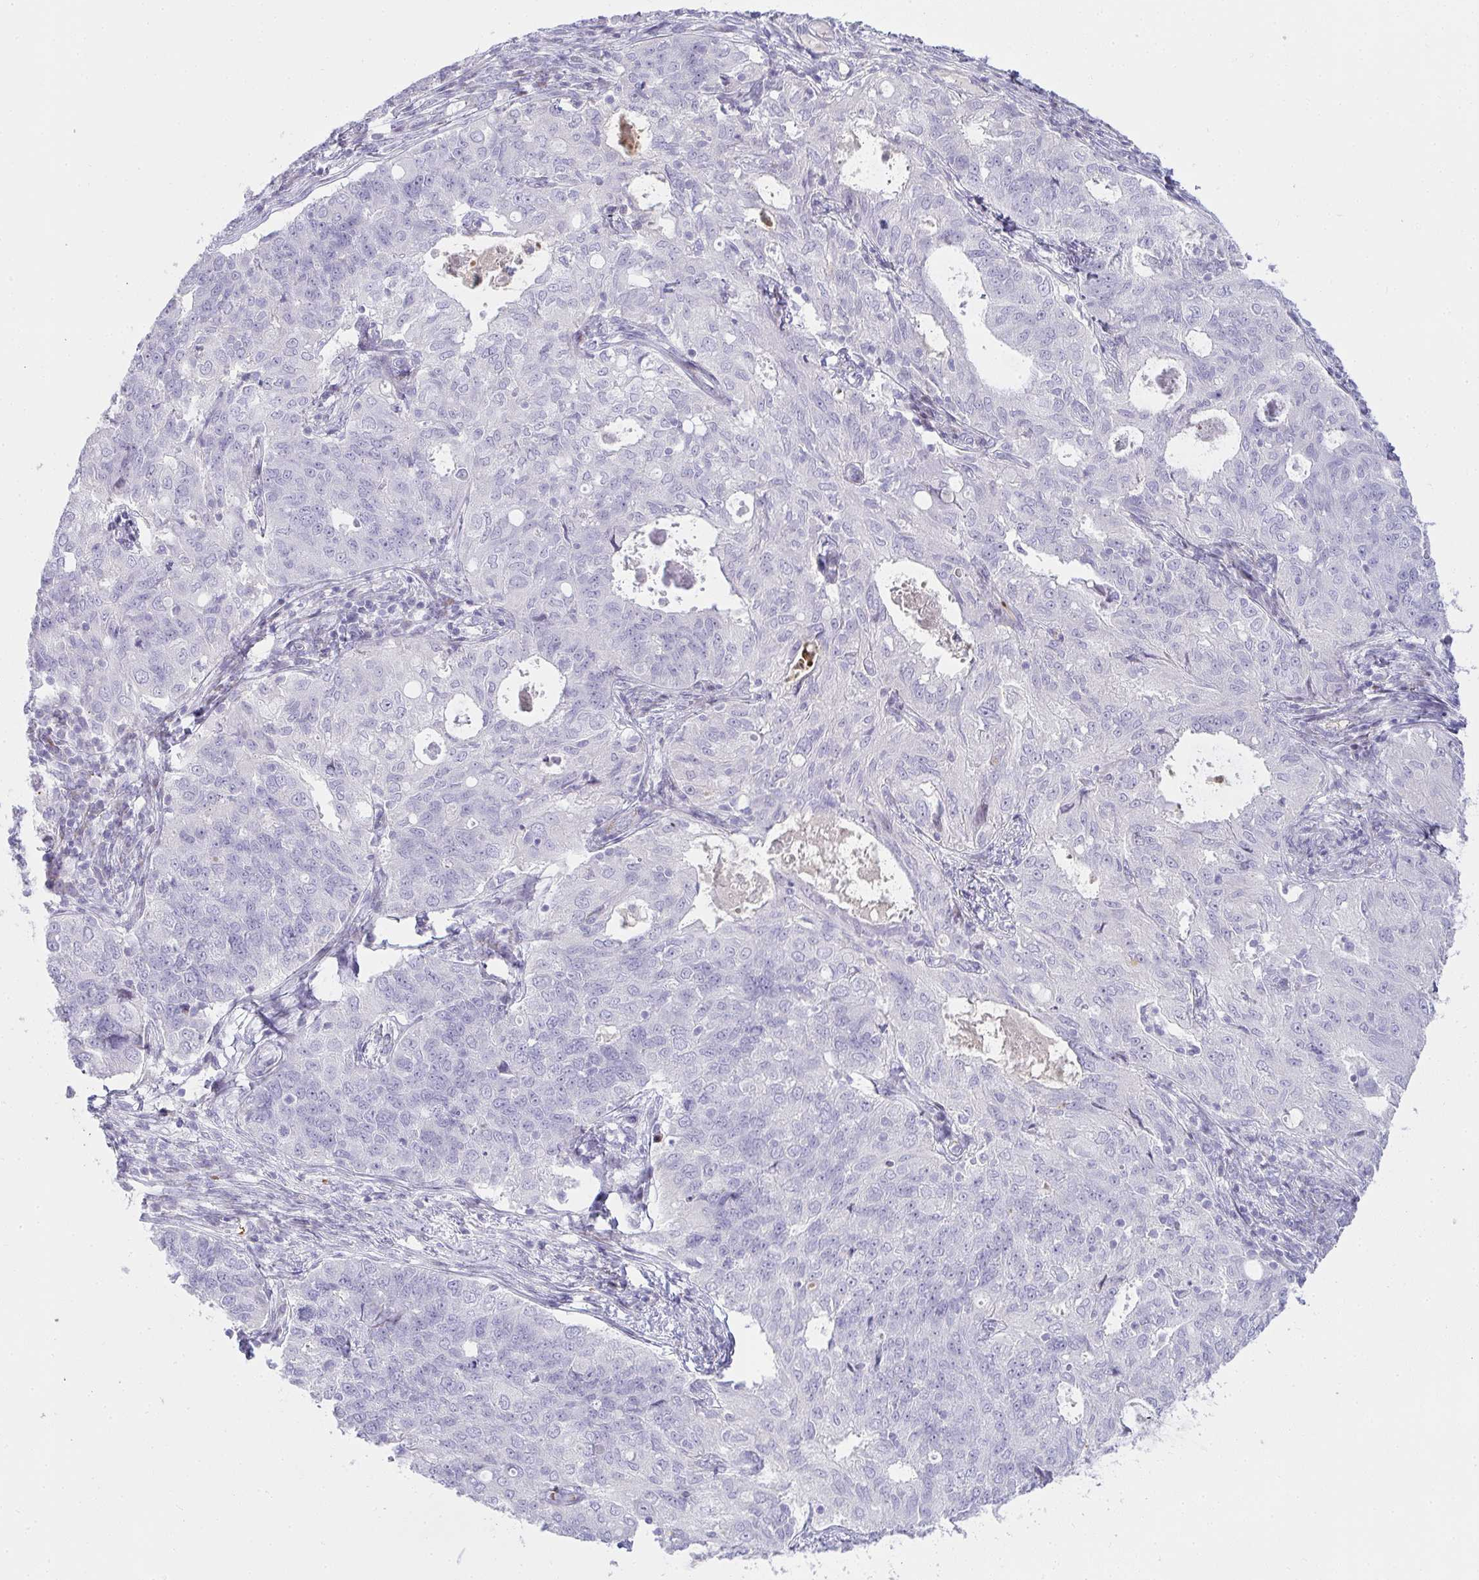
{"staining": {"intensity": "negative", "quantity": "none", "location": "none"}, "tissue": "endometrial cancer", "cell_type": "Tumor cells", "image_type": "cancer", "snomed": [{"axis": "morphology", "description": "Adenocarcinoma, NOS"}, {"axis": "topography", "description": "Endometrium"}], "caption": "A histopathology image of endometrial cancer (adenocarcinoma) stained for a protein displays no brown staining in tumor cells.", "gene": "ZNF182", "patient": {"sex": "female", "age": 43}}